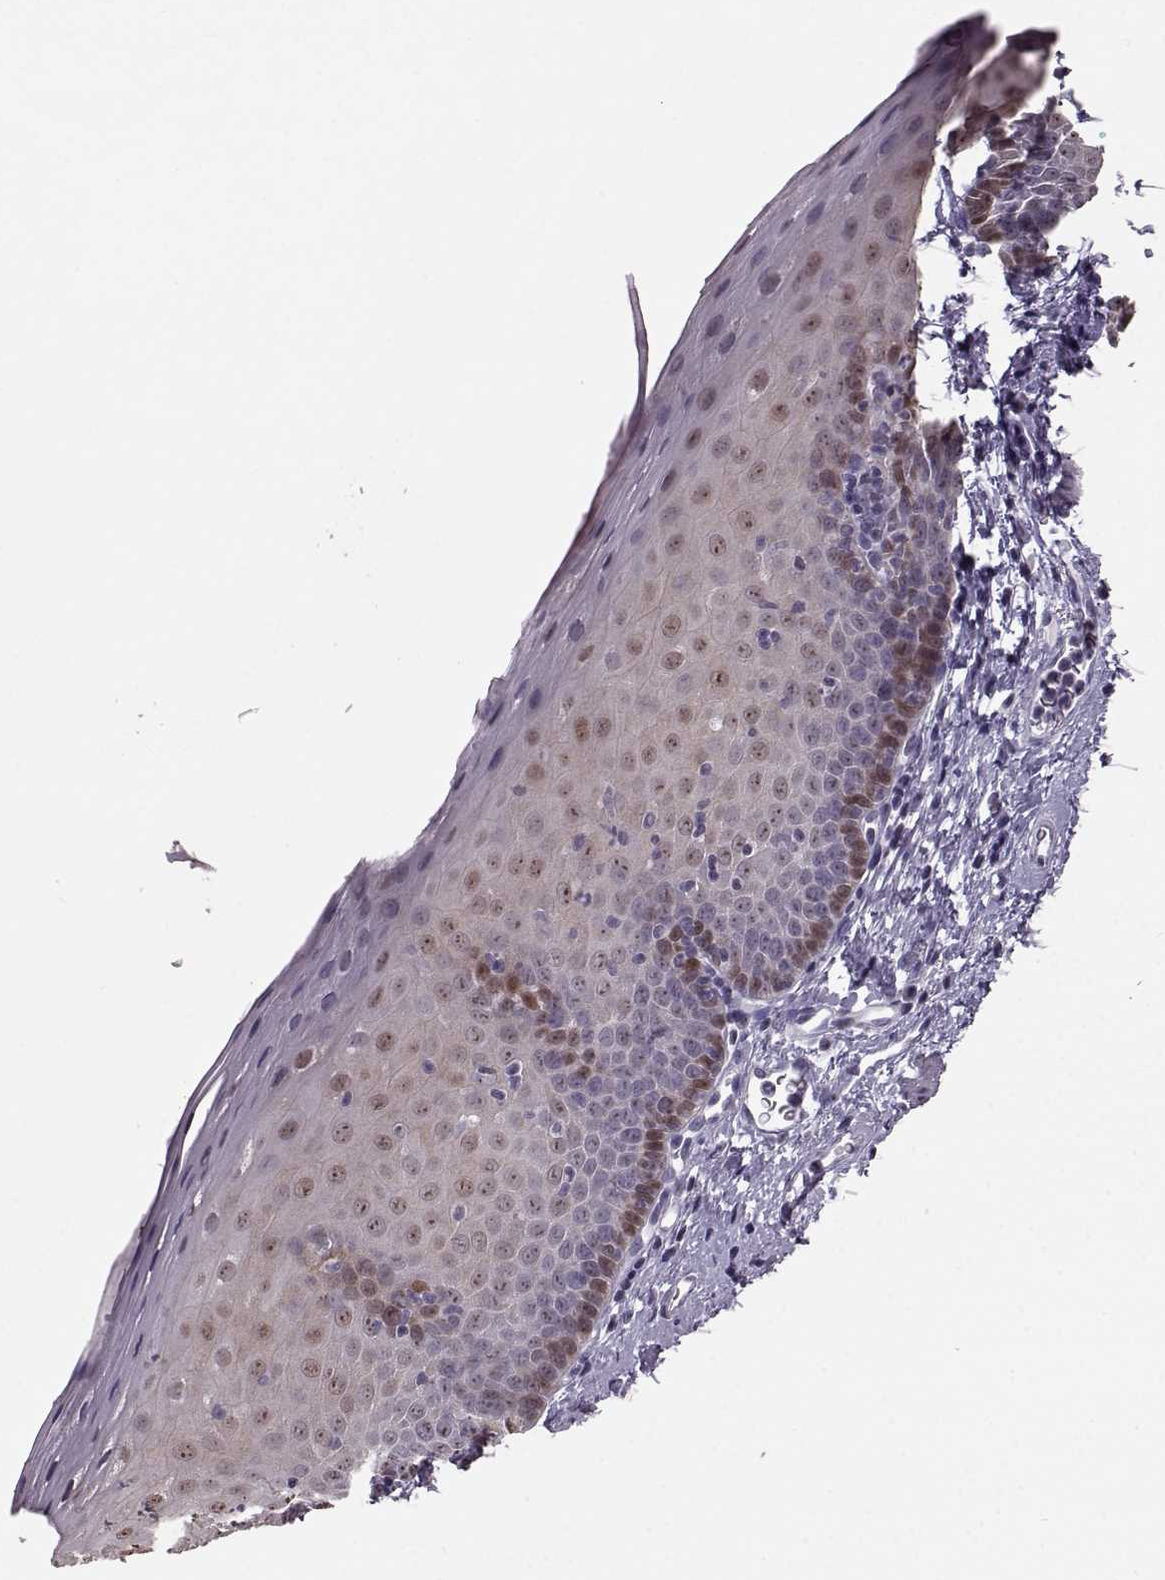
{"staining": {"intensity": "moderate", "quantity": "25%-75%", "location": "nuclear"}, "tissue": "esophagus", "cell_type": "Squamous epithelial cells", "image_type": "normal", "snomed": [{"axis": "morphology", "description": "Normal tissue, NOS"}, {"axis": "topography", "description": "Esophagus"}], "caption": "This micrograph exhibits benign esophagus stained with immunohistochemistry to label a protein in brown. The nuclear of squamous epithelial cells show moderate positivity for the protein. Nuclei are counter-stained blue.", "gene": "ALDH3A1", "patient": {"sex": "female", "age": 64}}